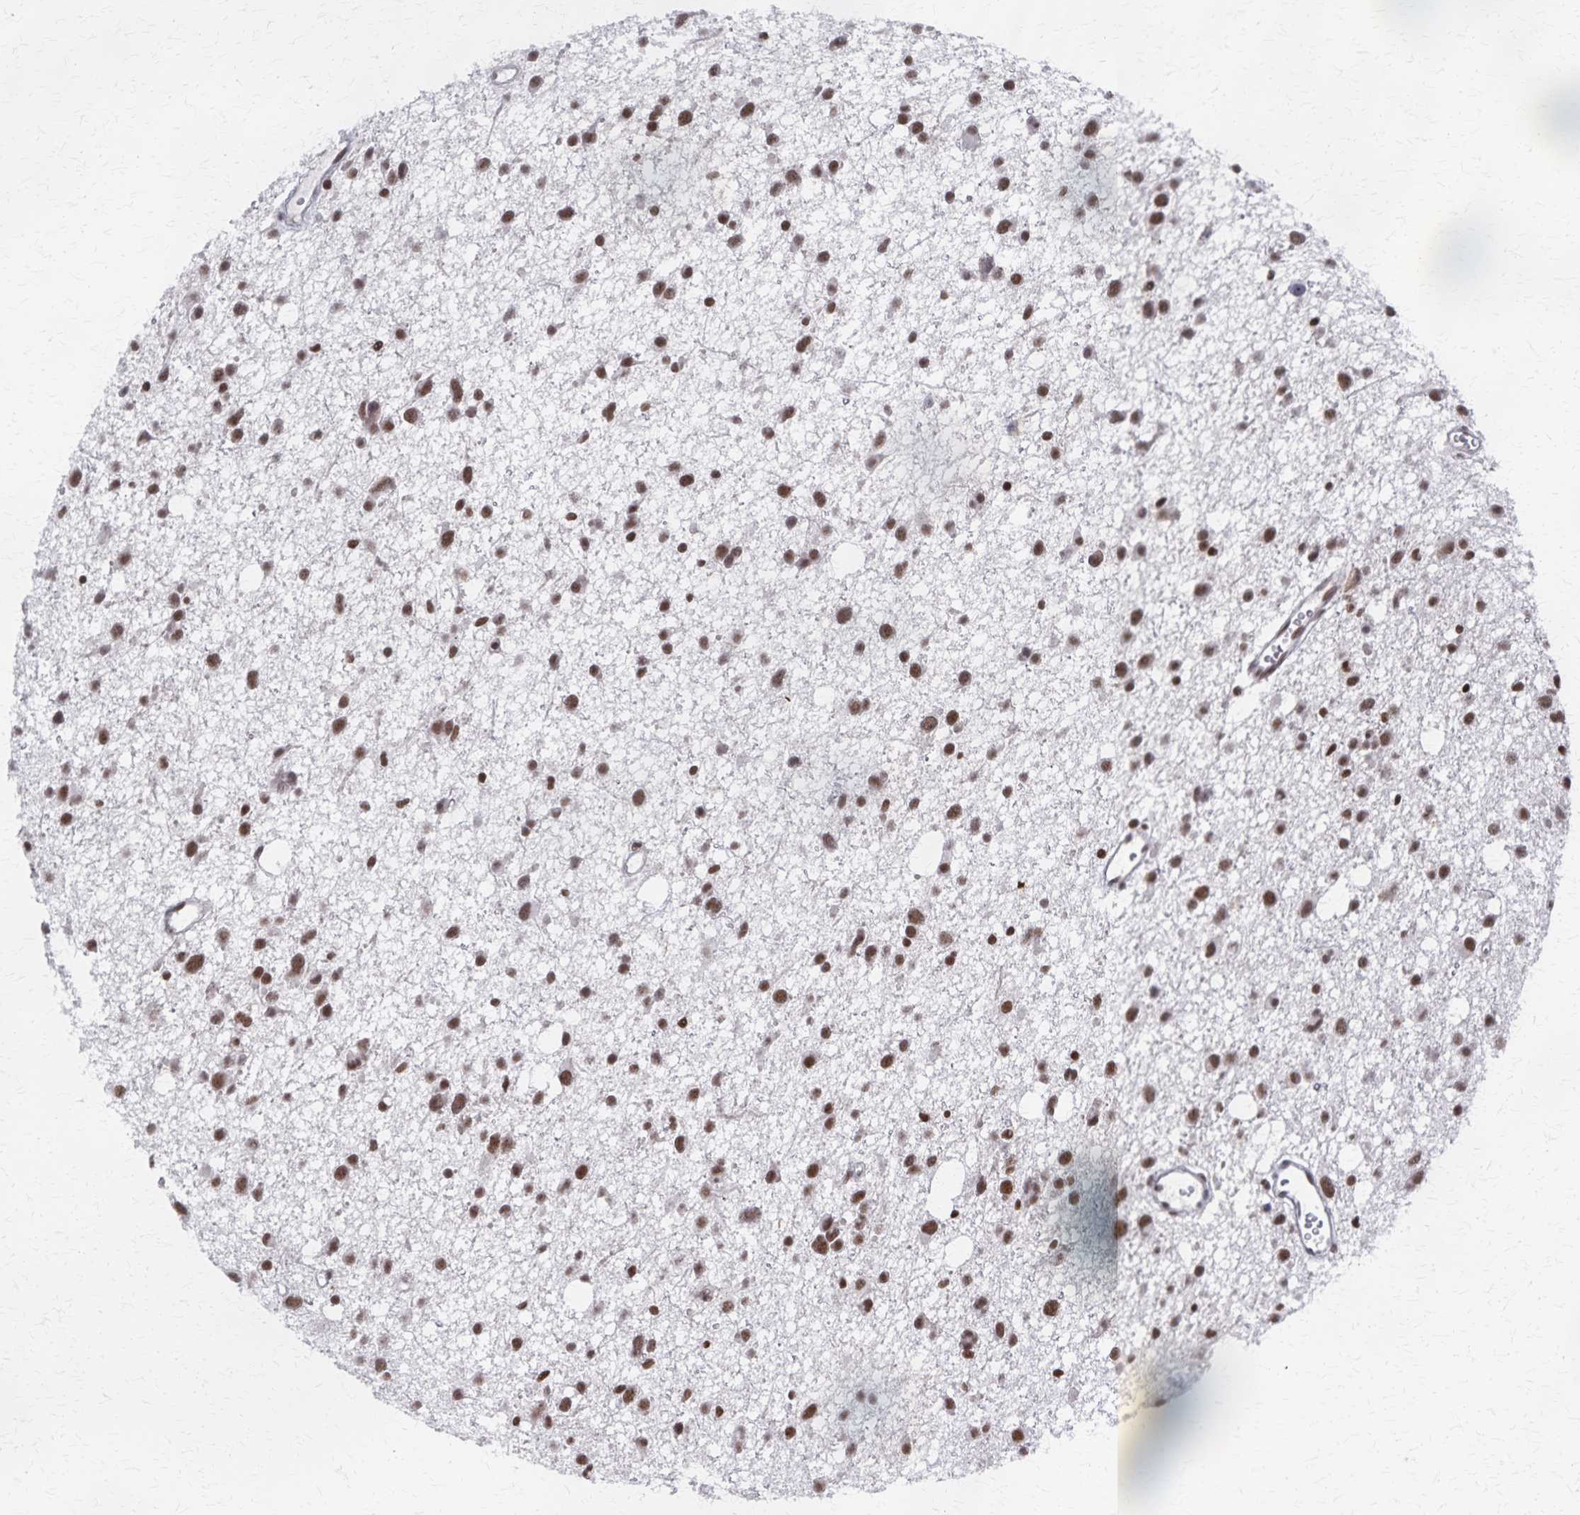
{"staining": {"intensity": "moderate", "quantity": ">75%", "location": "nuclear"}, "tissue": "glioma", "cell_type": "Tumor cells", "image_type": "cancer", "snomed": [{"axis": "morphology", "description": "Glioma, malignant, High grade"}, {"axis": "topography", "description": "Brain"}], "caption": "Brown immunohistochemical staining in glioma reveals moderate nuclear staining in about >75% of tumor cells.", "gene": "GTF2B", "patient": {"sex": "male", "age": 23}}